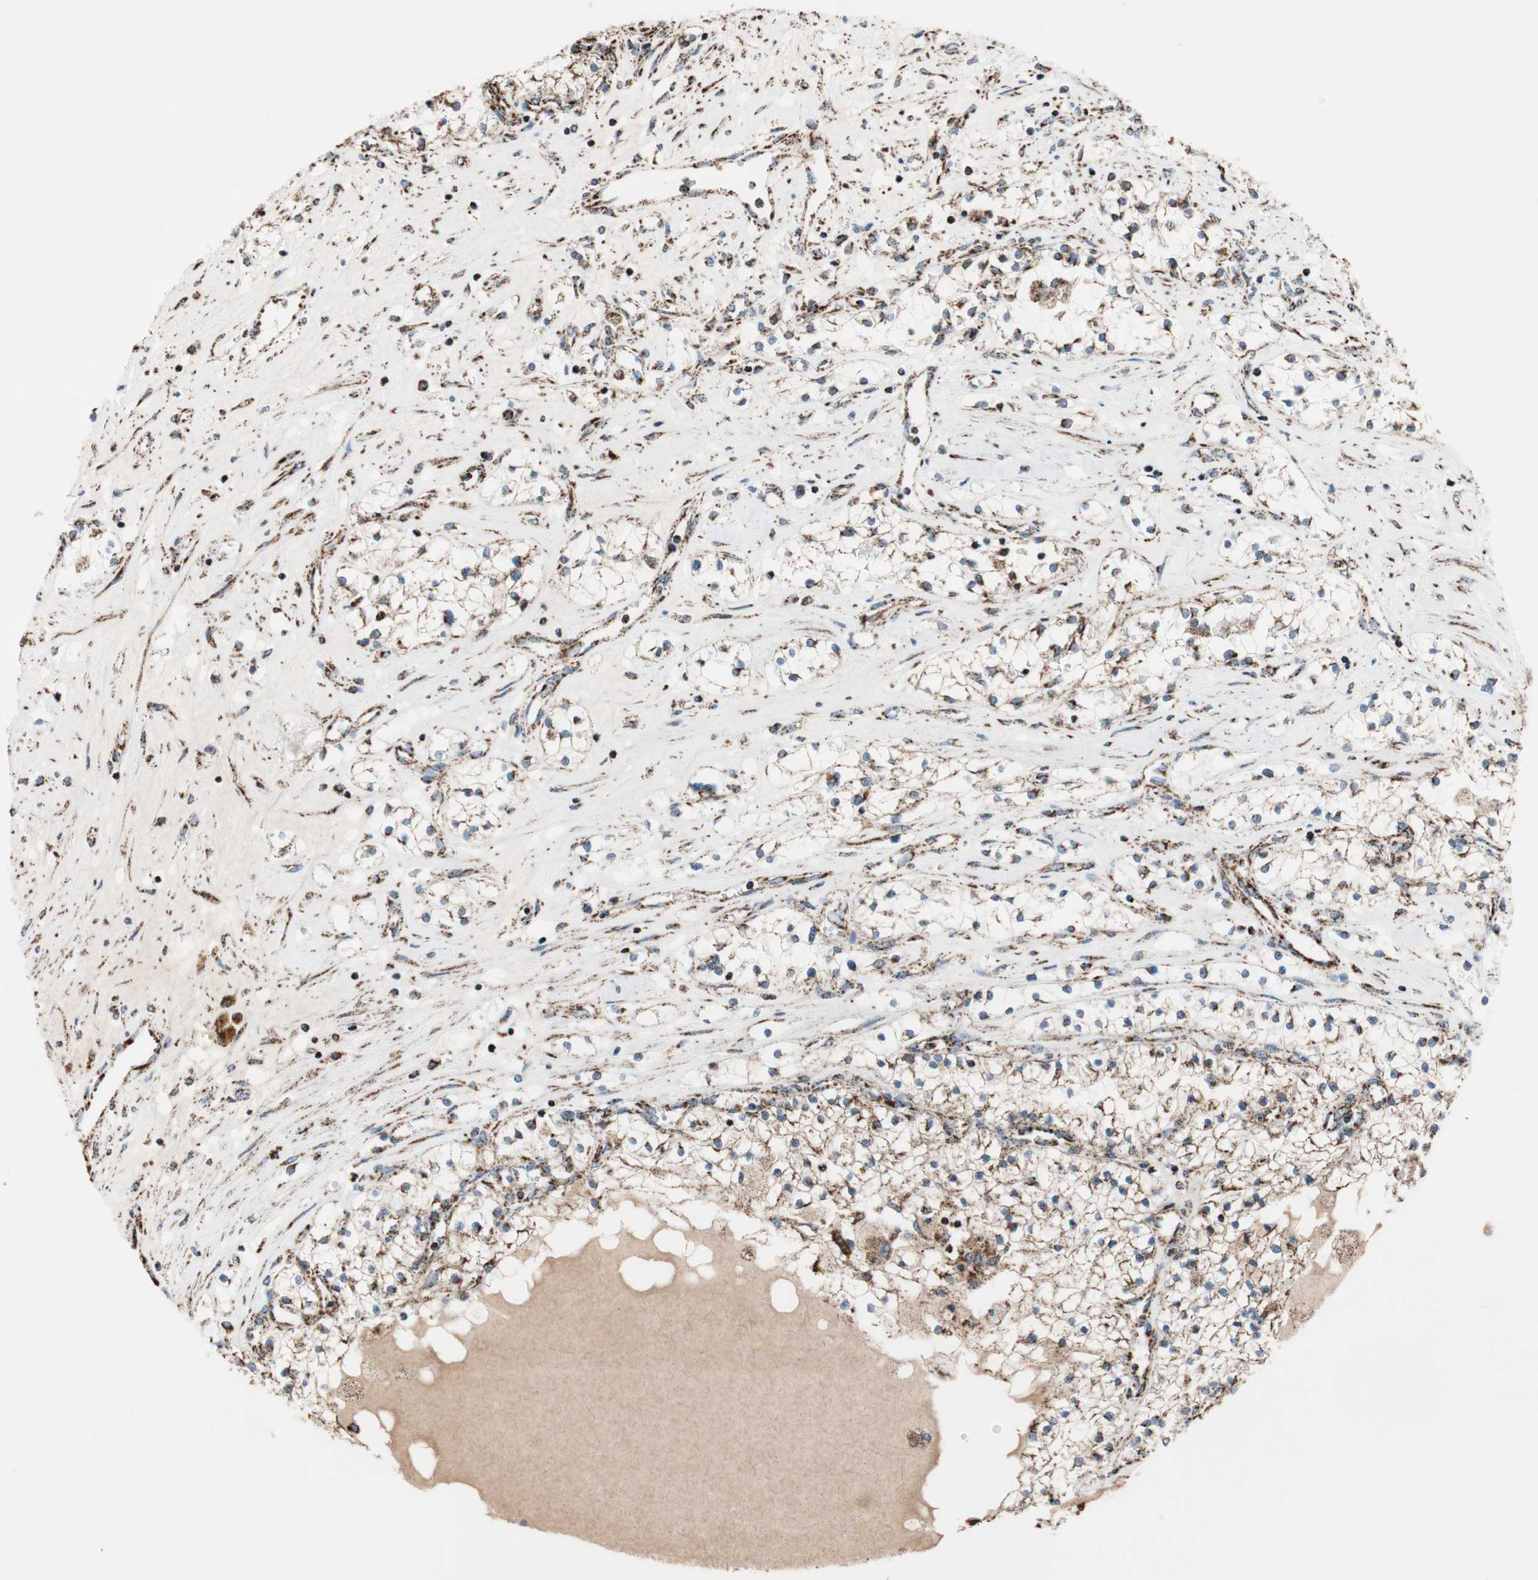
{"staining": {"intensity": "moderate", "quantity": "25%-75%", "location": "cytoplasmic/membranous"}, "tissue": "renal cancer", "cell_type": "Tumor cells", "image_type": "cancer", "snomed": [{"axis": "morphology", "description": "Adenocarcinoma, NOS"}, {"axis": "topography", "description": "Kidney"}], "caption": "Tumor cells demonstrate medium levels of moderate cytoplasmic/membranous staining in approximately 25%-75% of cells in adenocarcinoma (renal).", "gene": "PCSK4", "patient": {"sex": "male", "age": 68}}